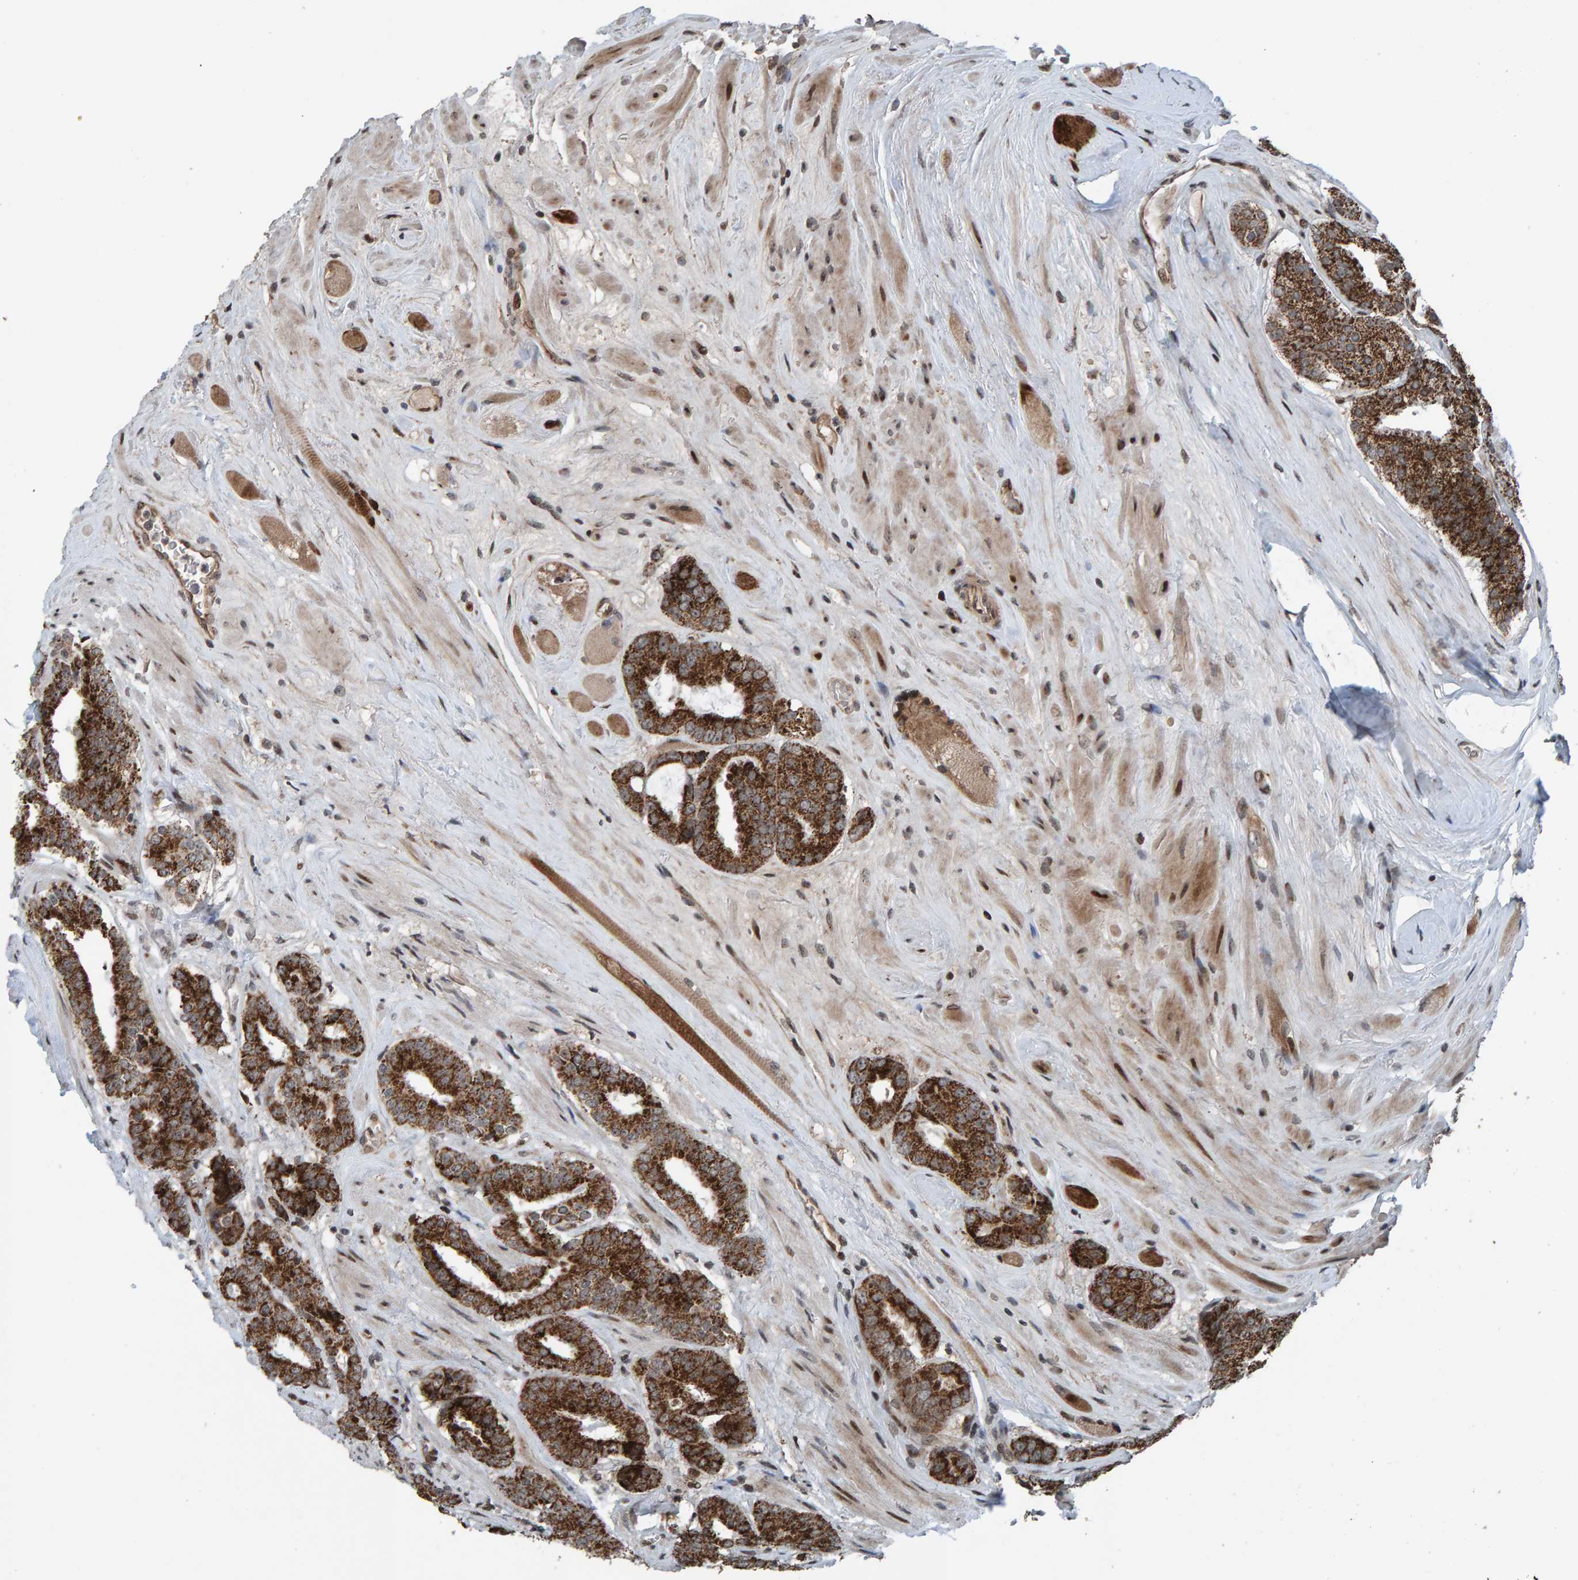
{"staining": {"intensity": "strong", "quantity": ">75%", "location": "cytoplasmic/membranous"}, "tissue": "prostate cancer", "cell_type": "Tumor cells", "image_type": "cancer", "snomed": [{"axis": "morphology", "description": "Adenocarcinoma, Low grade"}, {"axis": "topography", "description": "Prostate"}], "caption": "Immunohistochemistry (DAB) staining of low-grade adenocarcinoma (prostate) demonstrates strong cytoplasmic/membranous protein expression in about >75% of tumor cells.", "gene": "ZNF366", "patient": {"sex": "male", "age": 69}}